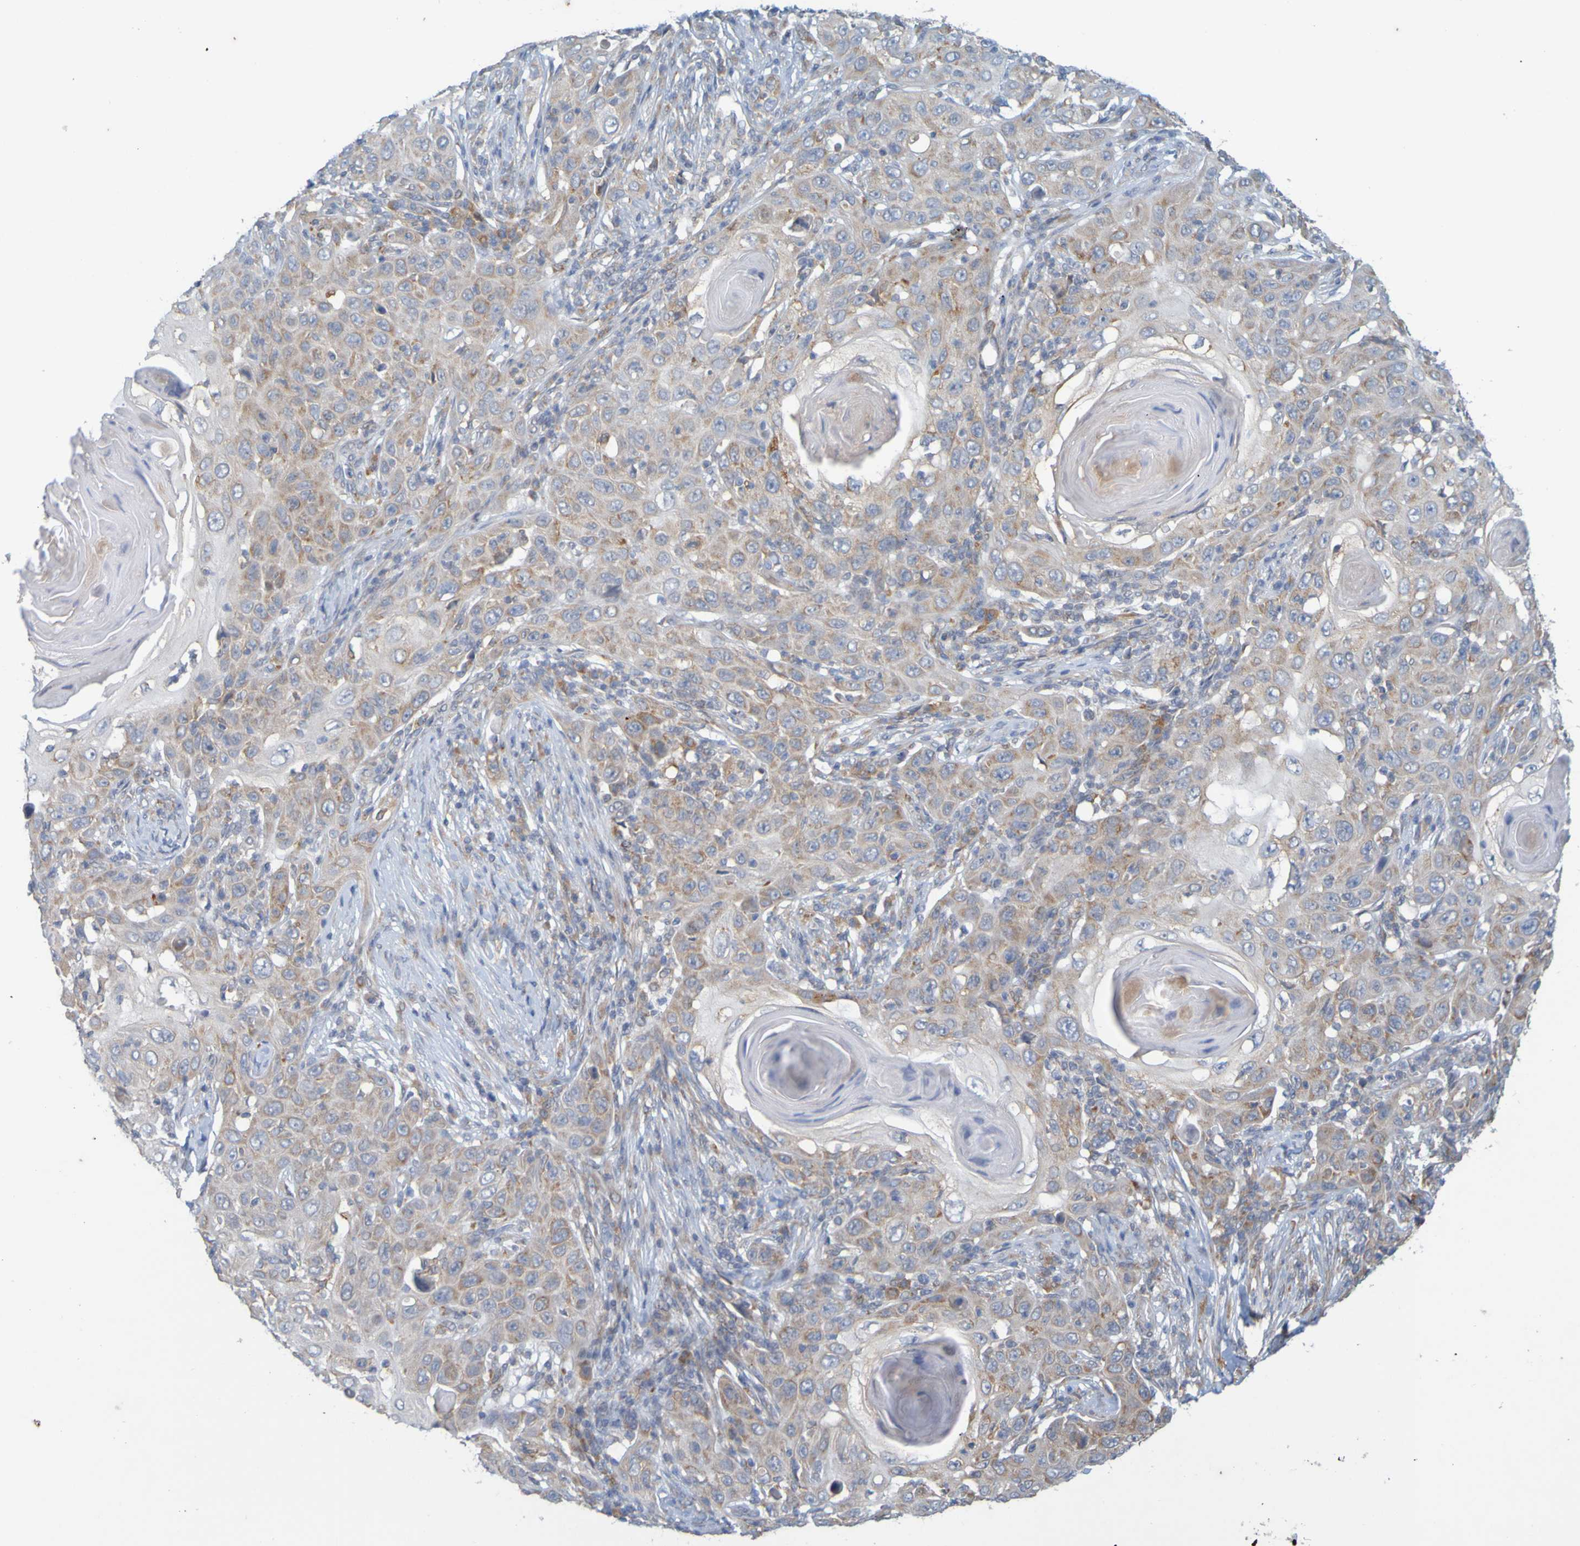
{"staining": {"intensity": "moderate", "quantity": ">75%", "location": "cytoplasmic/membranous"}, "tissue": "skin cancer", "cell_type": "Tumor cells", "image_type": "cancer", "snomed": [{"axis": "morphology", "description": "Squamous cell carcinoma, NOS"}, {"axis": "topography", "description": "Skin"}], "caption": "Immunohistochemical staining of human squamous cell carcinoma (skin) displays medium levels of moderate cytoplasmic/membranous expression in approximately >75% of tumor cells. (IHC, brightfield microscopy, high magnification).", "gene": "MOGS", "patient": {"sex": "female", "age": 88}}